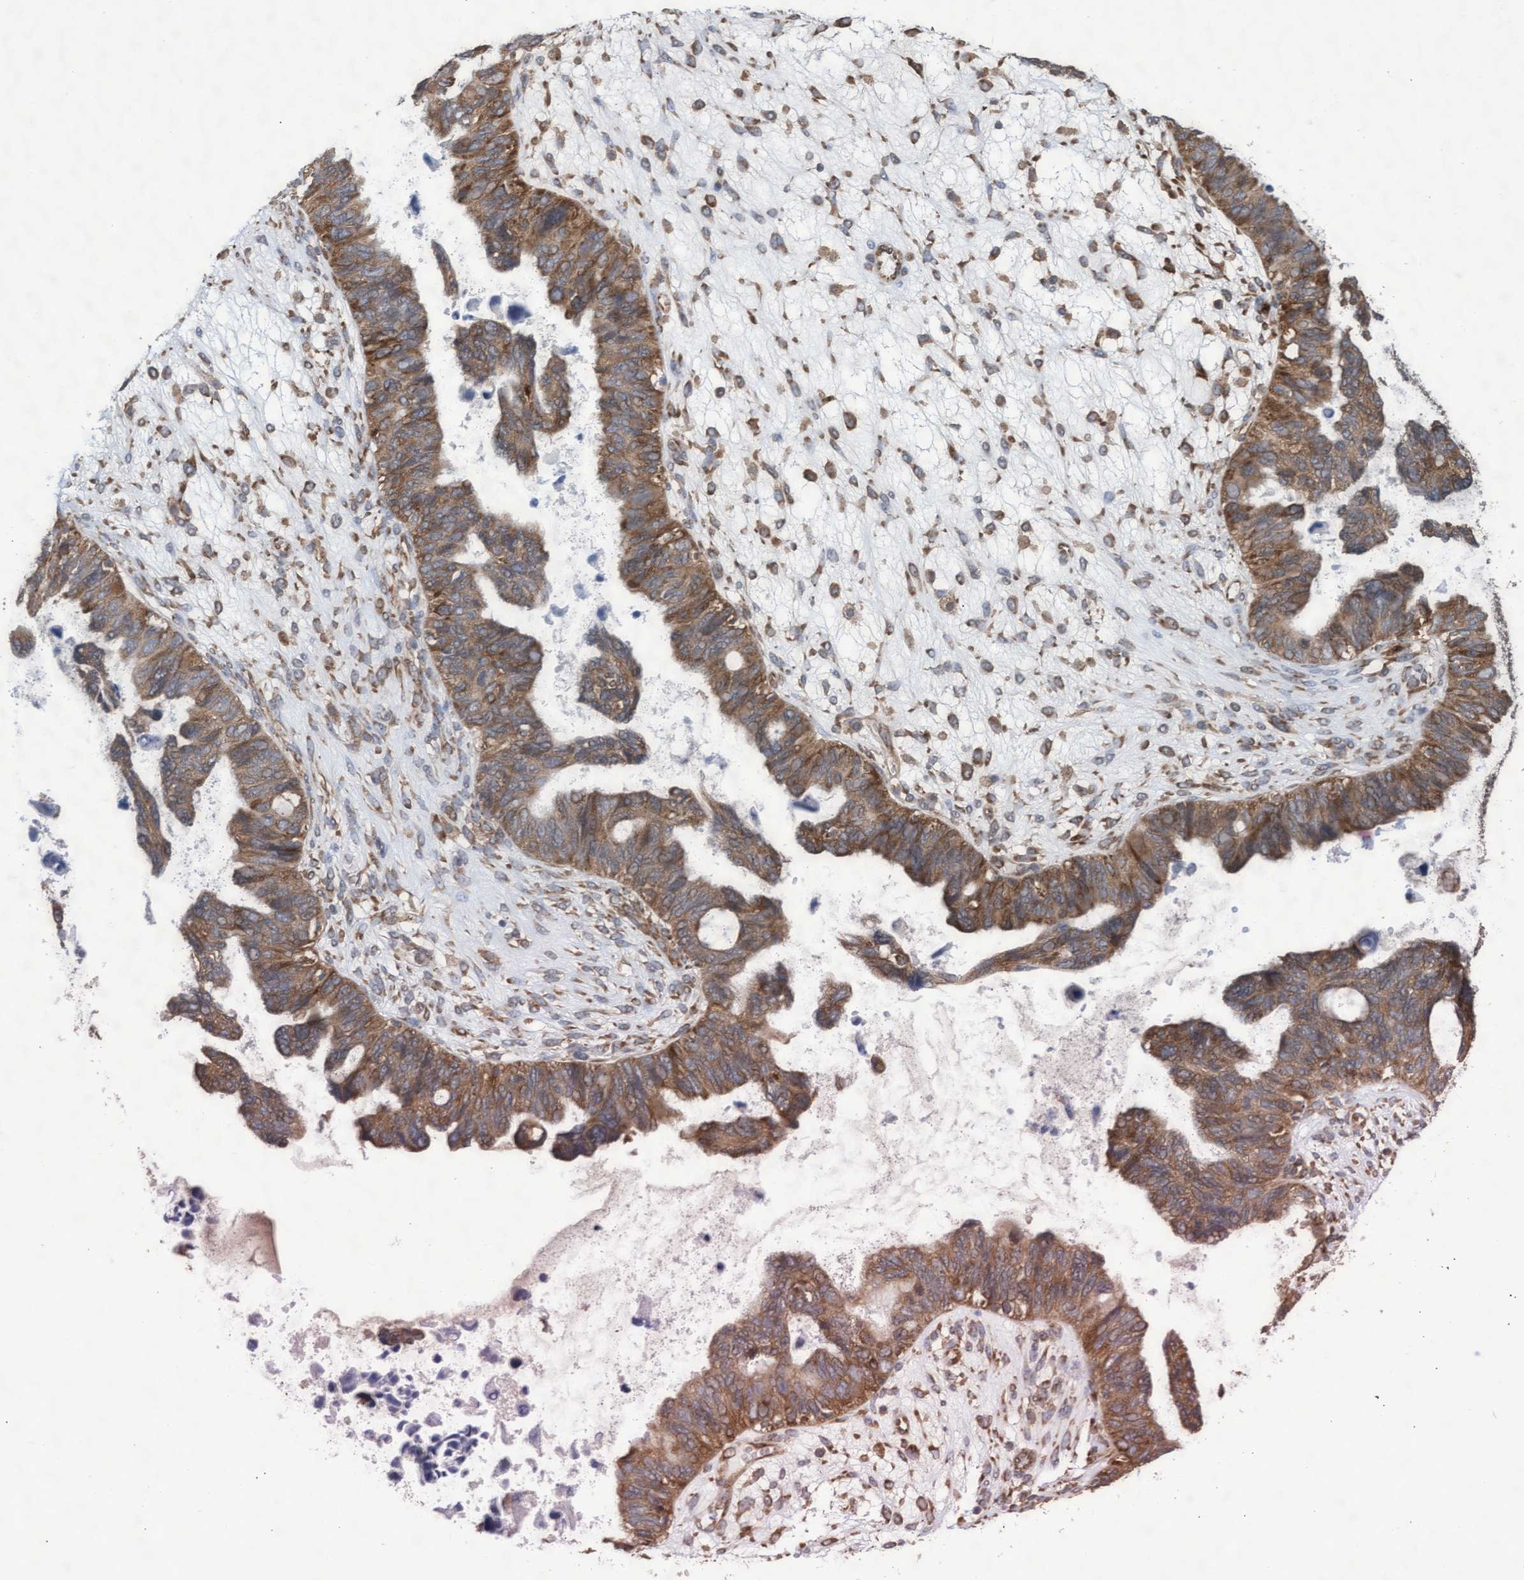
{"staining": {"intensity": "moderate", "quantity": ">75%", "location": "cytoplasmic/membranous"}, "tissue": "ovarian cancer", "cell_type": "Tumor cells", "image_type": "cancer", "snomed": [{"axis": "morphology", "description": "Cystadenocarcinoma, serous, NOS"}, {"axis": "topography", "description": "Ovary"}], "caption": "Serous cystadenocarcinoma (ovarian) was stained to show a protein in brown. There is medium levels of moderate cytoplasmic/membranous positivity in about >75% of tumor cells. Using DAB (3,3'-diaminobenzidine) (brown) and hematoxylin (blue) stains, captured at high magnification using brightfield microscopy.", "gene": "ABCF2", "patient": {"sex": "female", "age": 79}}